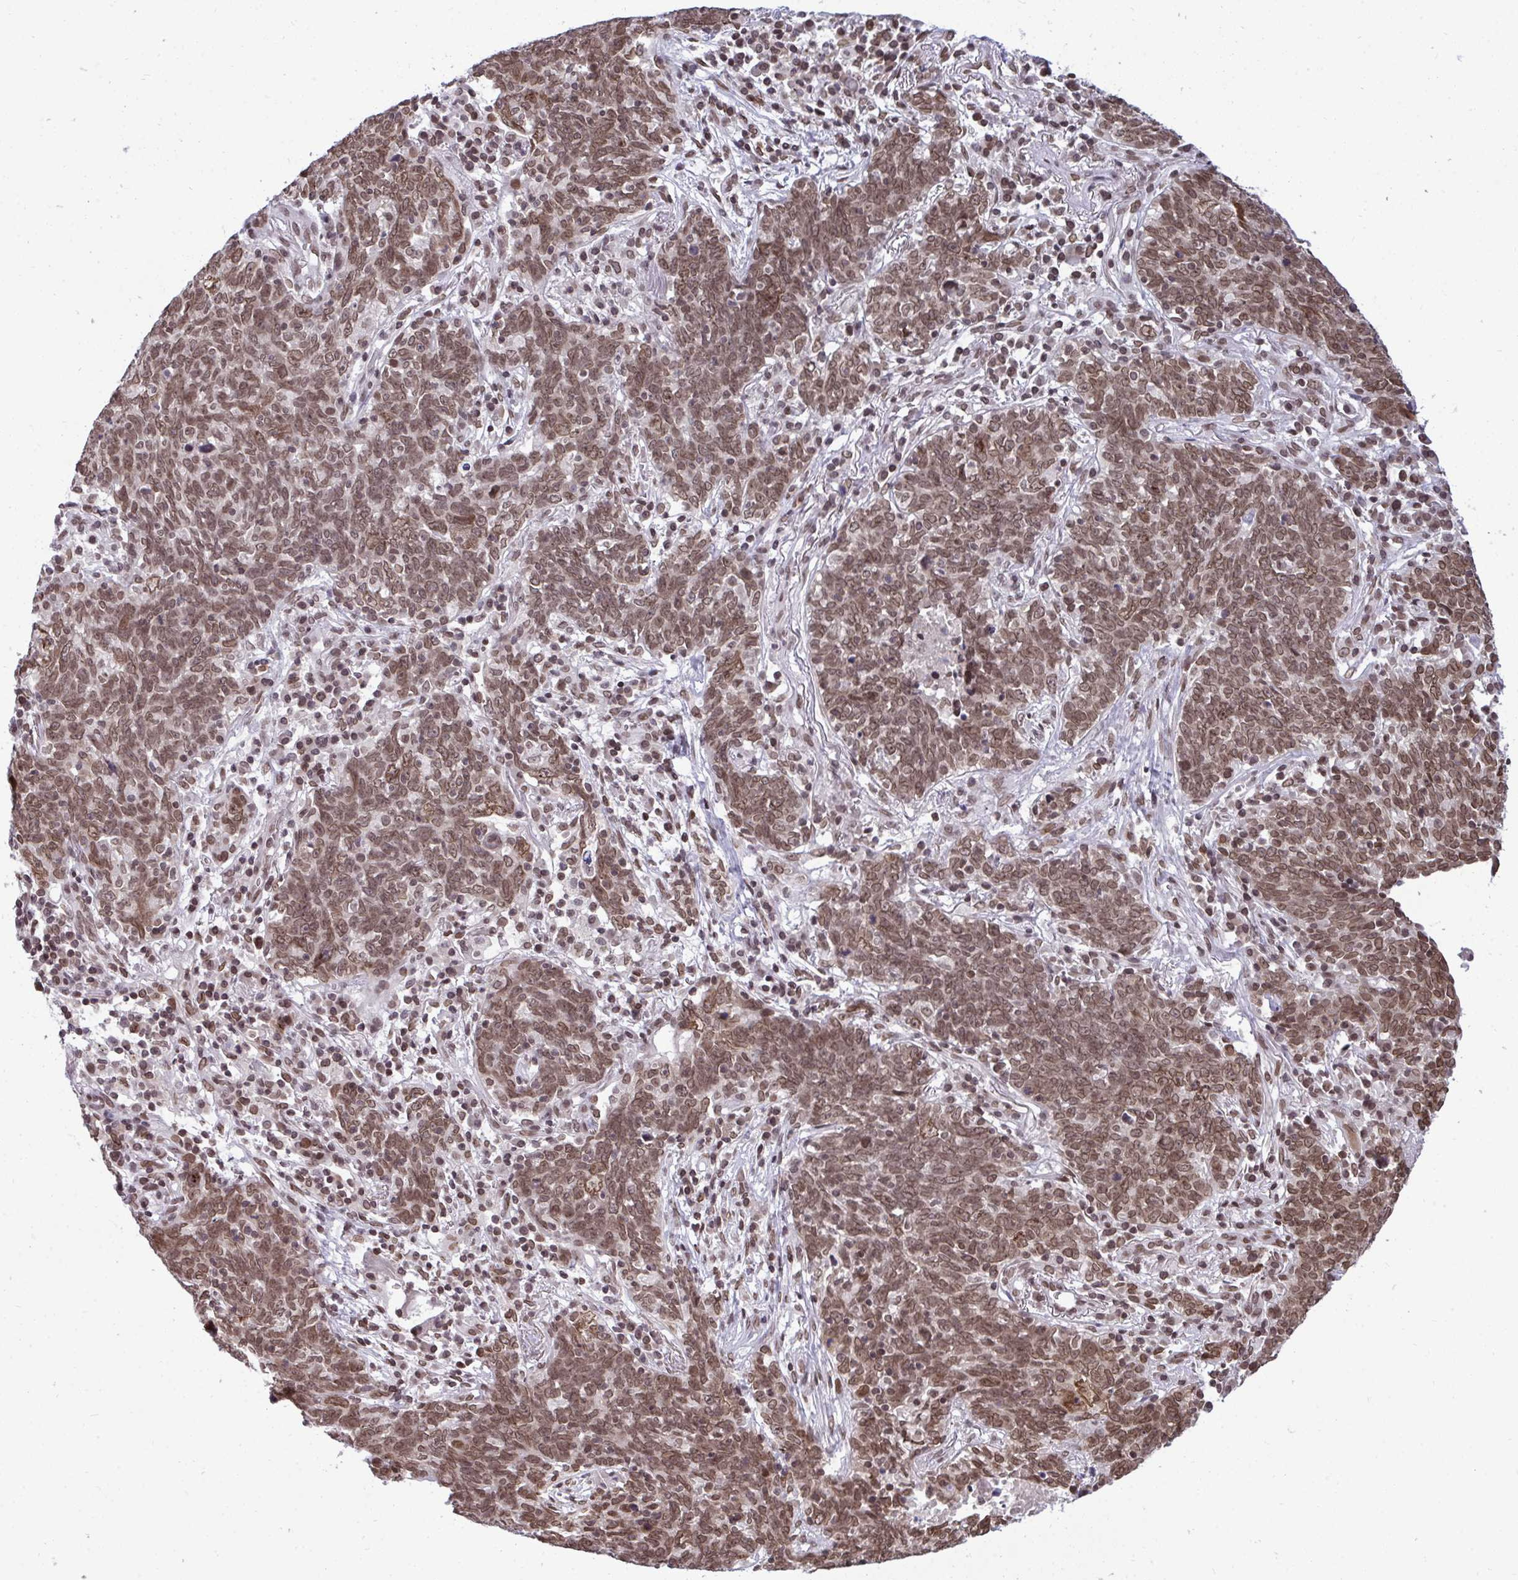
{"staining": {"intensity": "moderate", "quantity": ">75%", "location": "nuclear"}, "tissue": "lung cancer", "cell_type": "Tumor cells", "image_type": "cancer", "snomed": [{"axis": "morphology", "description": "Squamous cell carcinoma, NOS"}, {"axis": "topography", "description": "Lung"}], "caption": "Moderate nuclear staining for a protein is seen in about >75% of tumor cells of squamous cell carcinoma (lung) using immunohistochemistry.", "gene": "JPT1", "patient": {"sex": "female", "age": 72}}